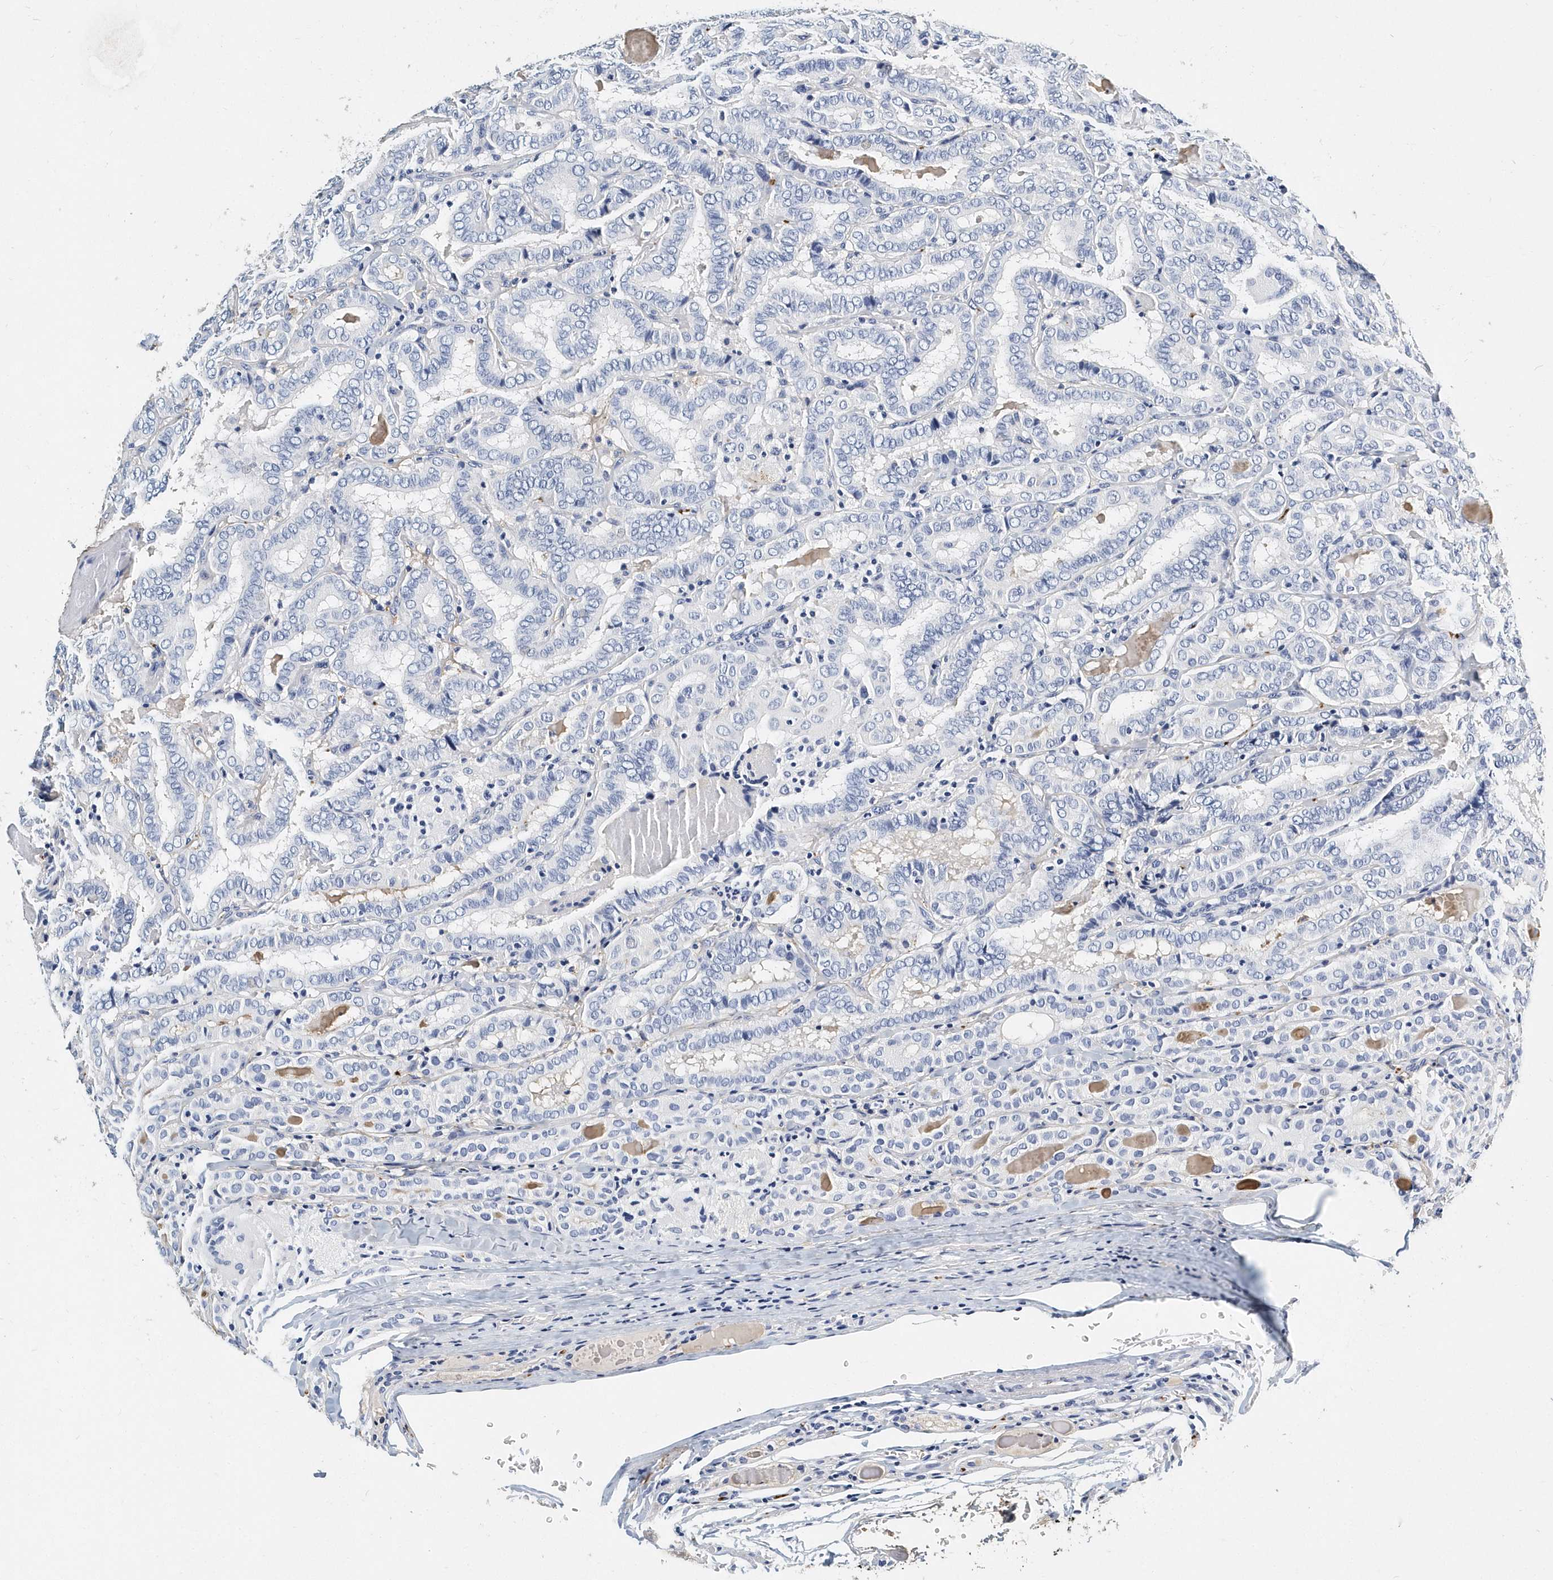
{"staining": {"intensity": "negative", "quantity": "none", "location": "none"}, "tissue": "thyroid cancer", "cell_type": "Tumor cells", "image_type": "cancer", "snomed": [{"axis": "morphology", "description": "Papillary adenocarcinoma, NOS"}, {"axis": "topography", "description": "Thyroid gland"}], "caption": "Photomicrograph shows no significant protein staining in tumor cells of papillary adenocarcinoma (thyroid). The staining was performed using DAB to visualize the protein expression in brown, while the nuclei were stained in blue with hematoxylin (Magnification: 20x).", "gene": "ITGA2B", "patient": {"sex": "female", "age": 72}}